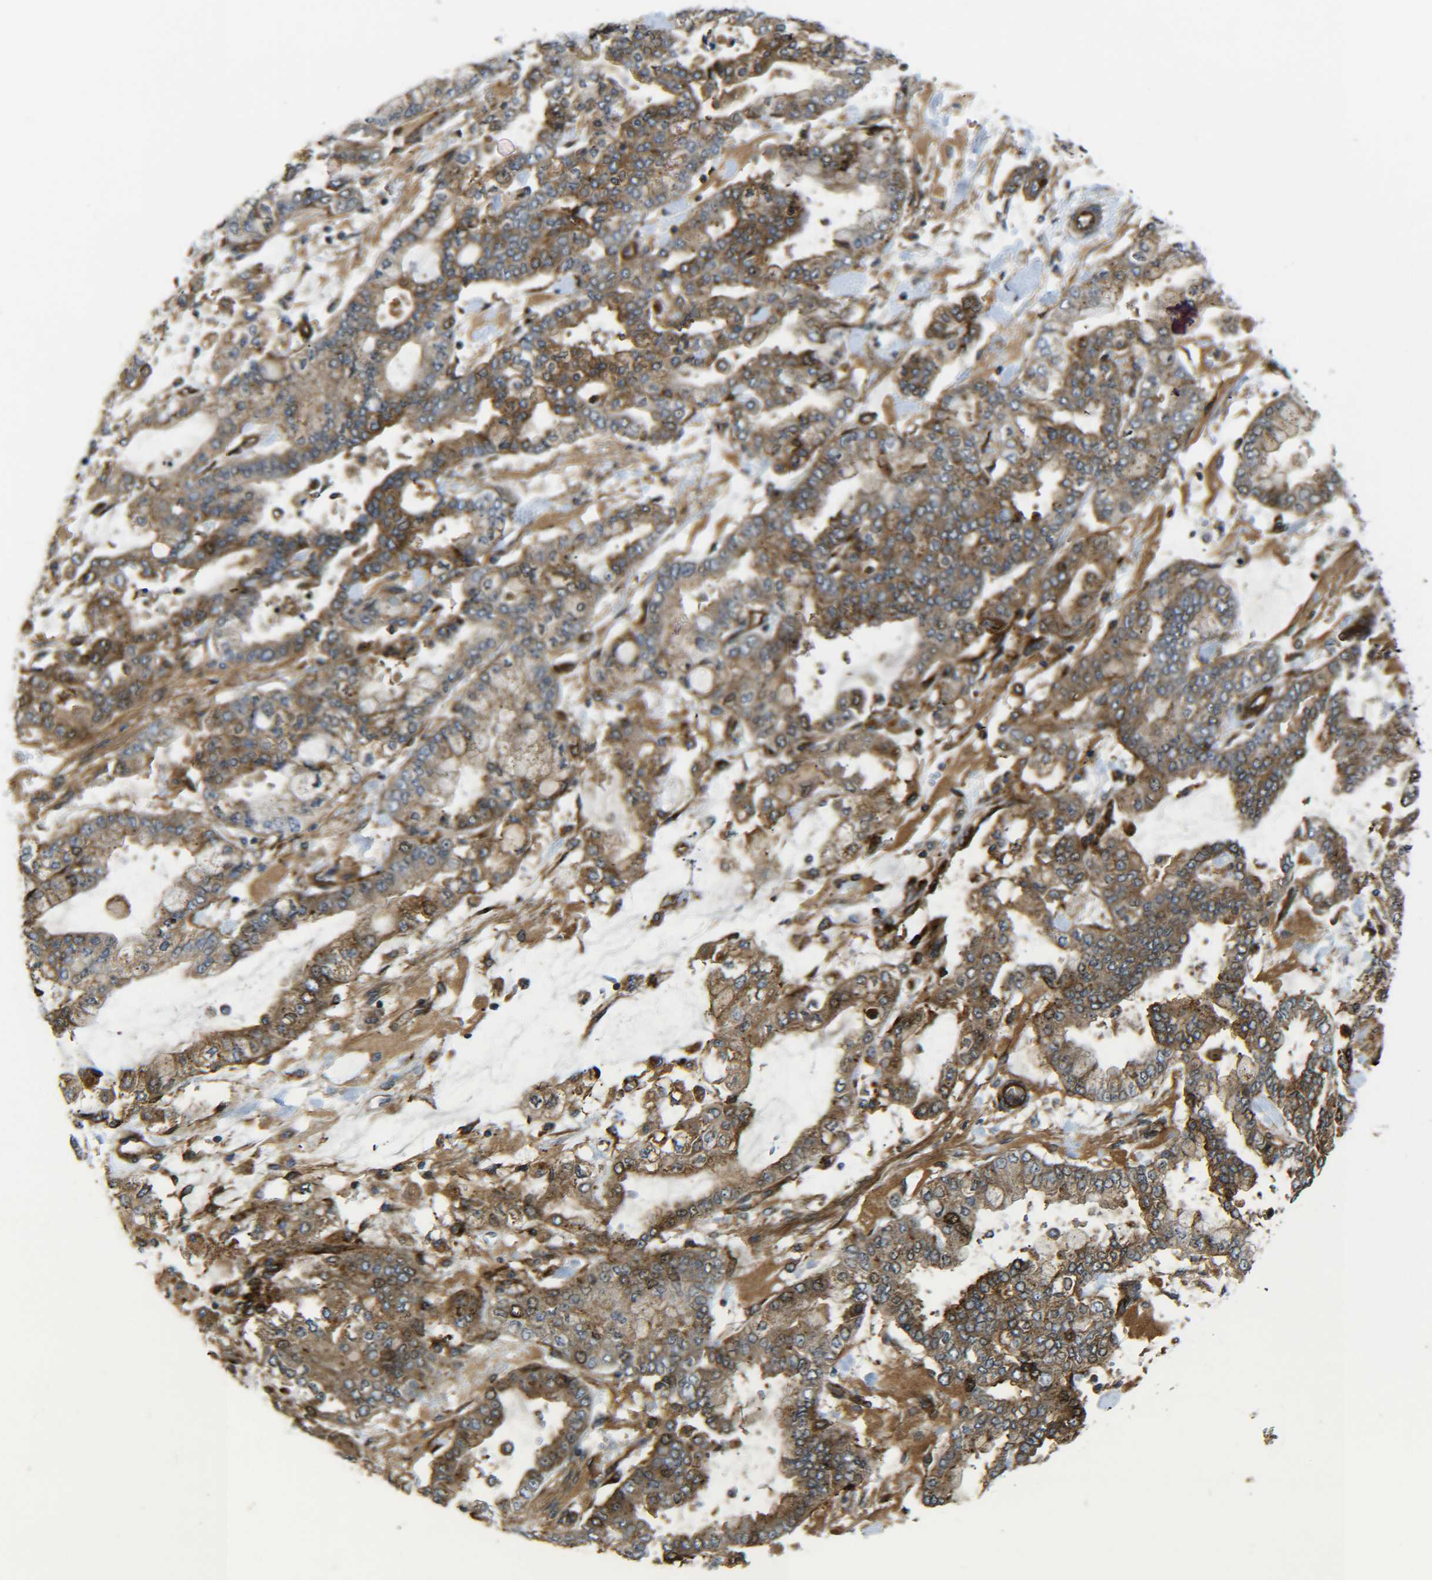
{"staining": {"intensity": "moderate", "quantity": ">75%", "location": "cytoplasmic/membranous,nuclear"}, "tissue": "stomach cancer", "cell_type": "Tumor cells", "image_type": "cancer", "snomed": [{"axis": "morphology", "description": "Normal tissue, NOS"}, {"axis": "morphology", "description": "Adenocarcinoma, NOS"}, {"axis": "topography", "description": "Stomach, upper"}, {"axis": "topography", "description": "Stomach"}], "caption": "Immunohistochemistry (IHC) histopathology image of human stomach cancer (adenocarcinoma) stained for a protein (brown), which exhibits medium levels of moderate cytoplasmic/membranous and nuclear expression in about >75% of tumor cells.", "gene": "ECE1", "patient": {"sex": "male", "age": 76}}